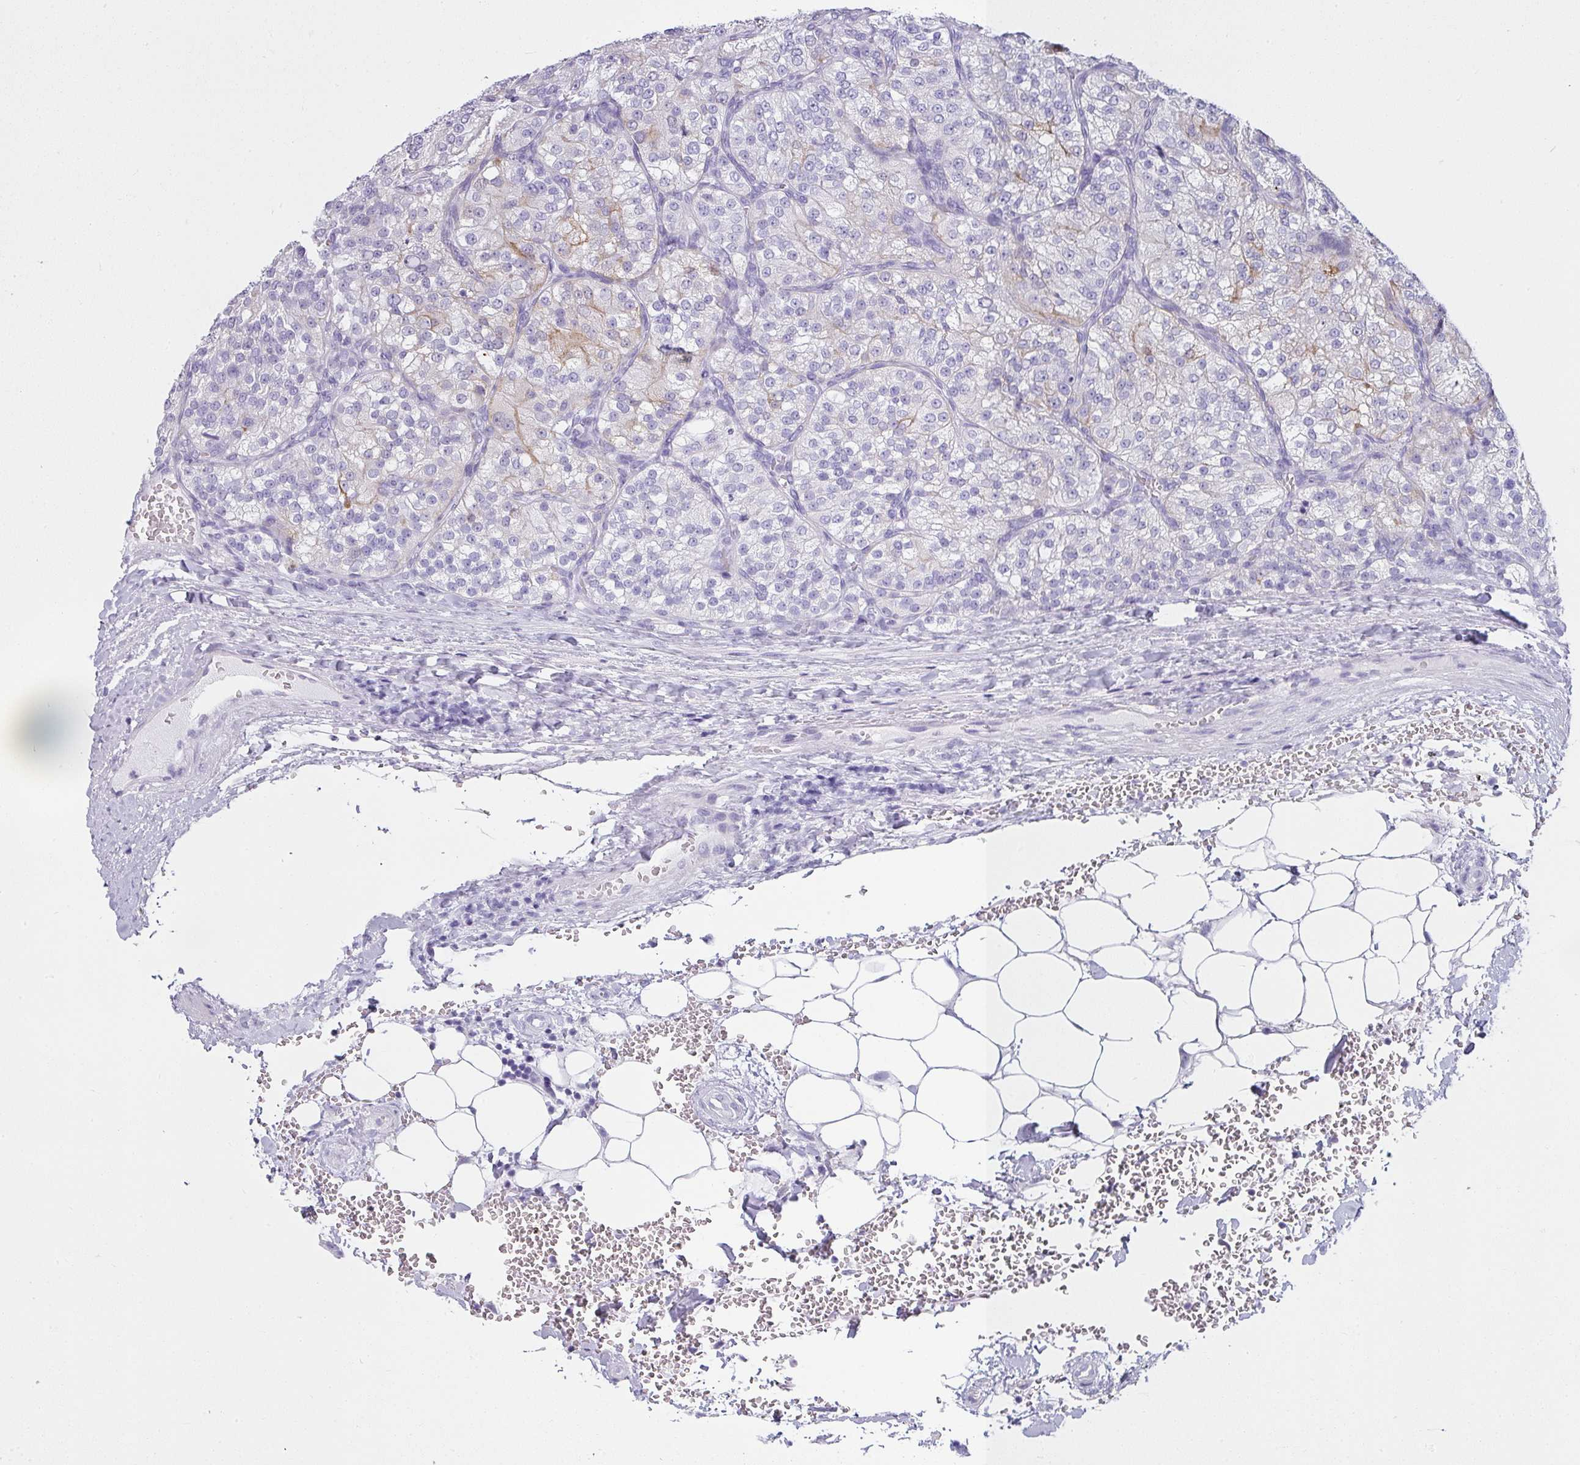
{"staining": {"intensity": "negative", "quantity": "none", "location": "none"}, "tissue": "renal cancer", "cell_type": "Tumor cells", "image_type": "cancer", "snomed": [{"axis": "morphology", "description": "Adenocarcinoma, NOS"}, {"axis": "topography", "description": "Kidney"}], "caption": "A histopathology image of human renal cancer is negative for staining in tumor cells. (Immunohistochemistry (ihc), brightfield microscopy, high magnification).", "gene": "VCY1B", "patient": {"sex": "female", "age": 63}}